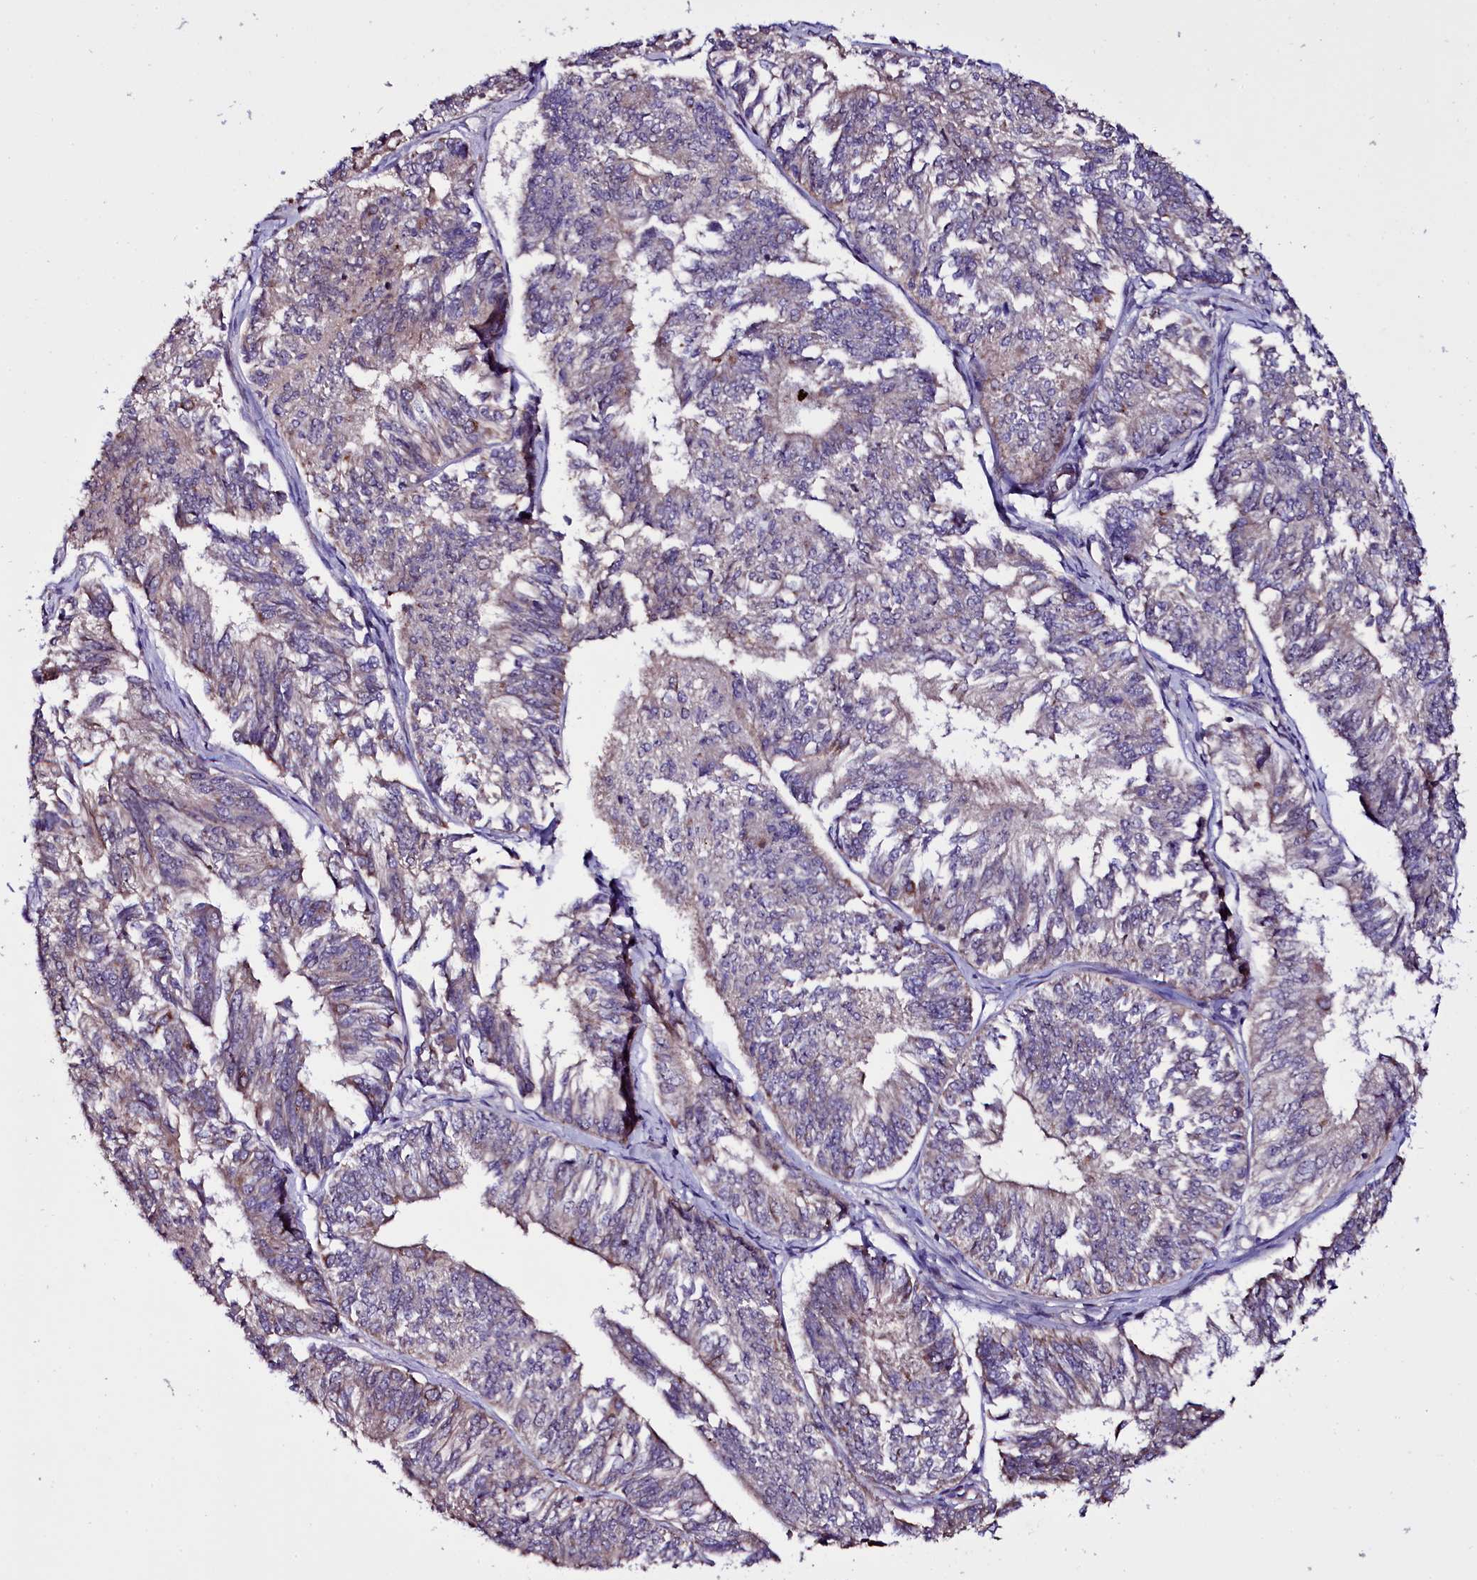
{"staining": {"intensity": "negative", "quantity": "none", "location": "none"}, "tissue": "endometrial cancer", "cell_type": "Tumor cells", "image_type": "cancer", "snomed": [{"axis": "morphology", "description": "Adenocarcinoma, NOS"}, {"axis": "topography", "description": "Endometrium"}], "caption": "Tumor cells are negative for brown protein staining in endometrial adenocarcinoma.", "gene": "NAA80", "patient": {"sex": "female", "age": 58}}